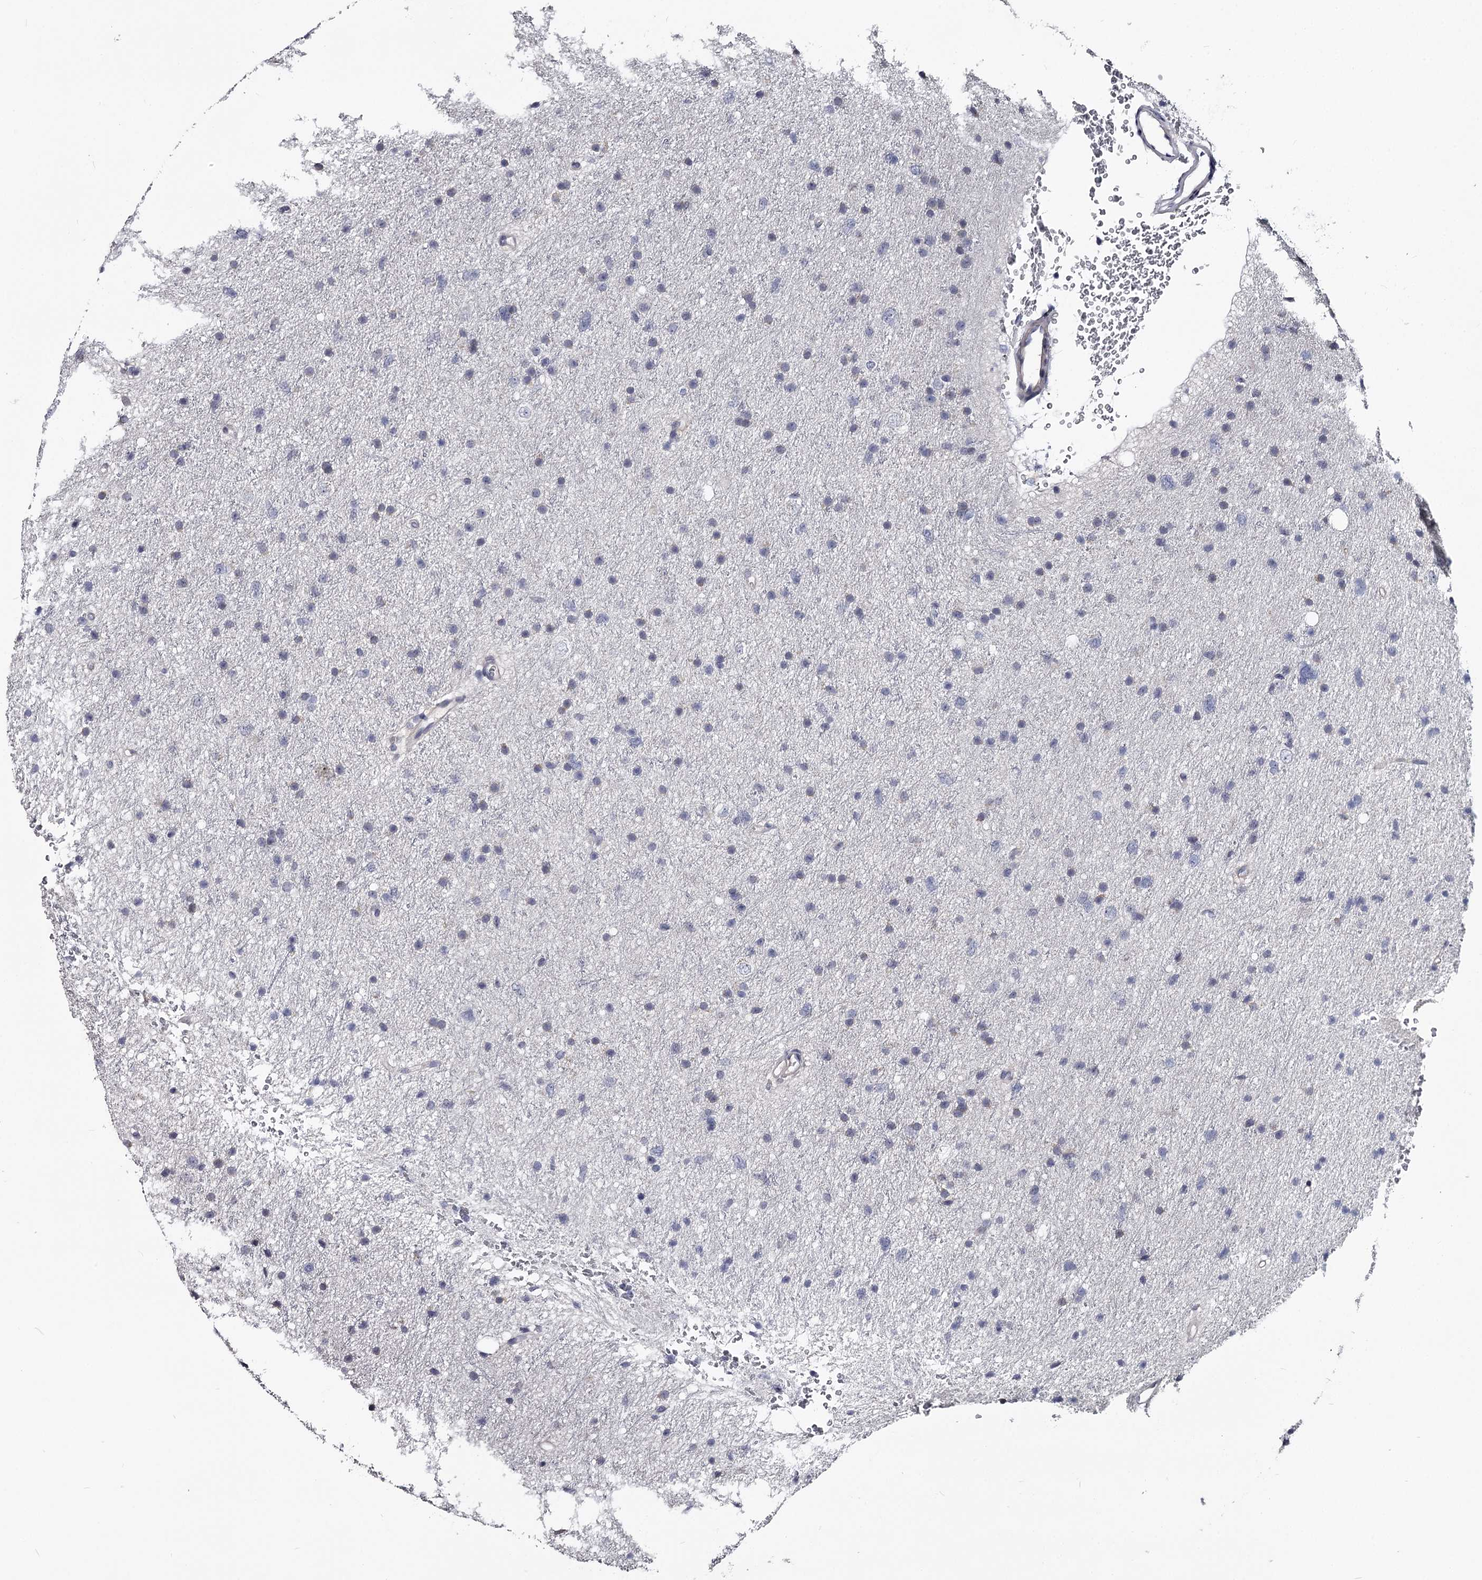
{"staining": {"intensity": "negative", "quantity": "none", "location": "none"}, "tissue": "glioma", "cell_type": "Tumor cells", "image_type": "cancer", "snomed": [{"axis": "morphology", "description": "Glioma, malignant, Low grade"}, {"axis": "topography", "description": "Cerebral cortex"}], "caption": "Micrograph shows no protein expression in tumor cells of malignant low-grade glioma tissue.", "gene": "GSTO1", "patient": {"sex": "female", "age": 39}}